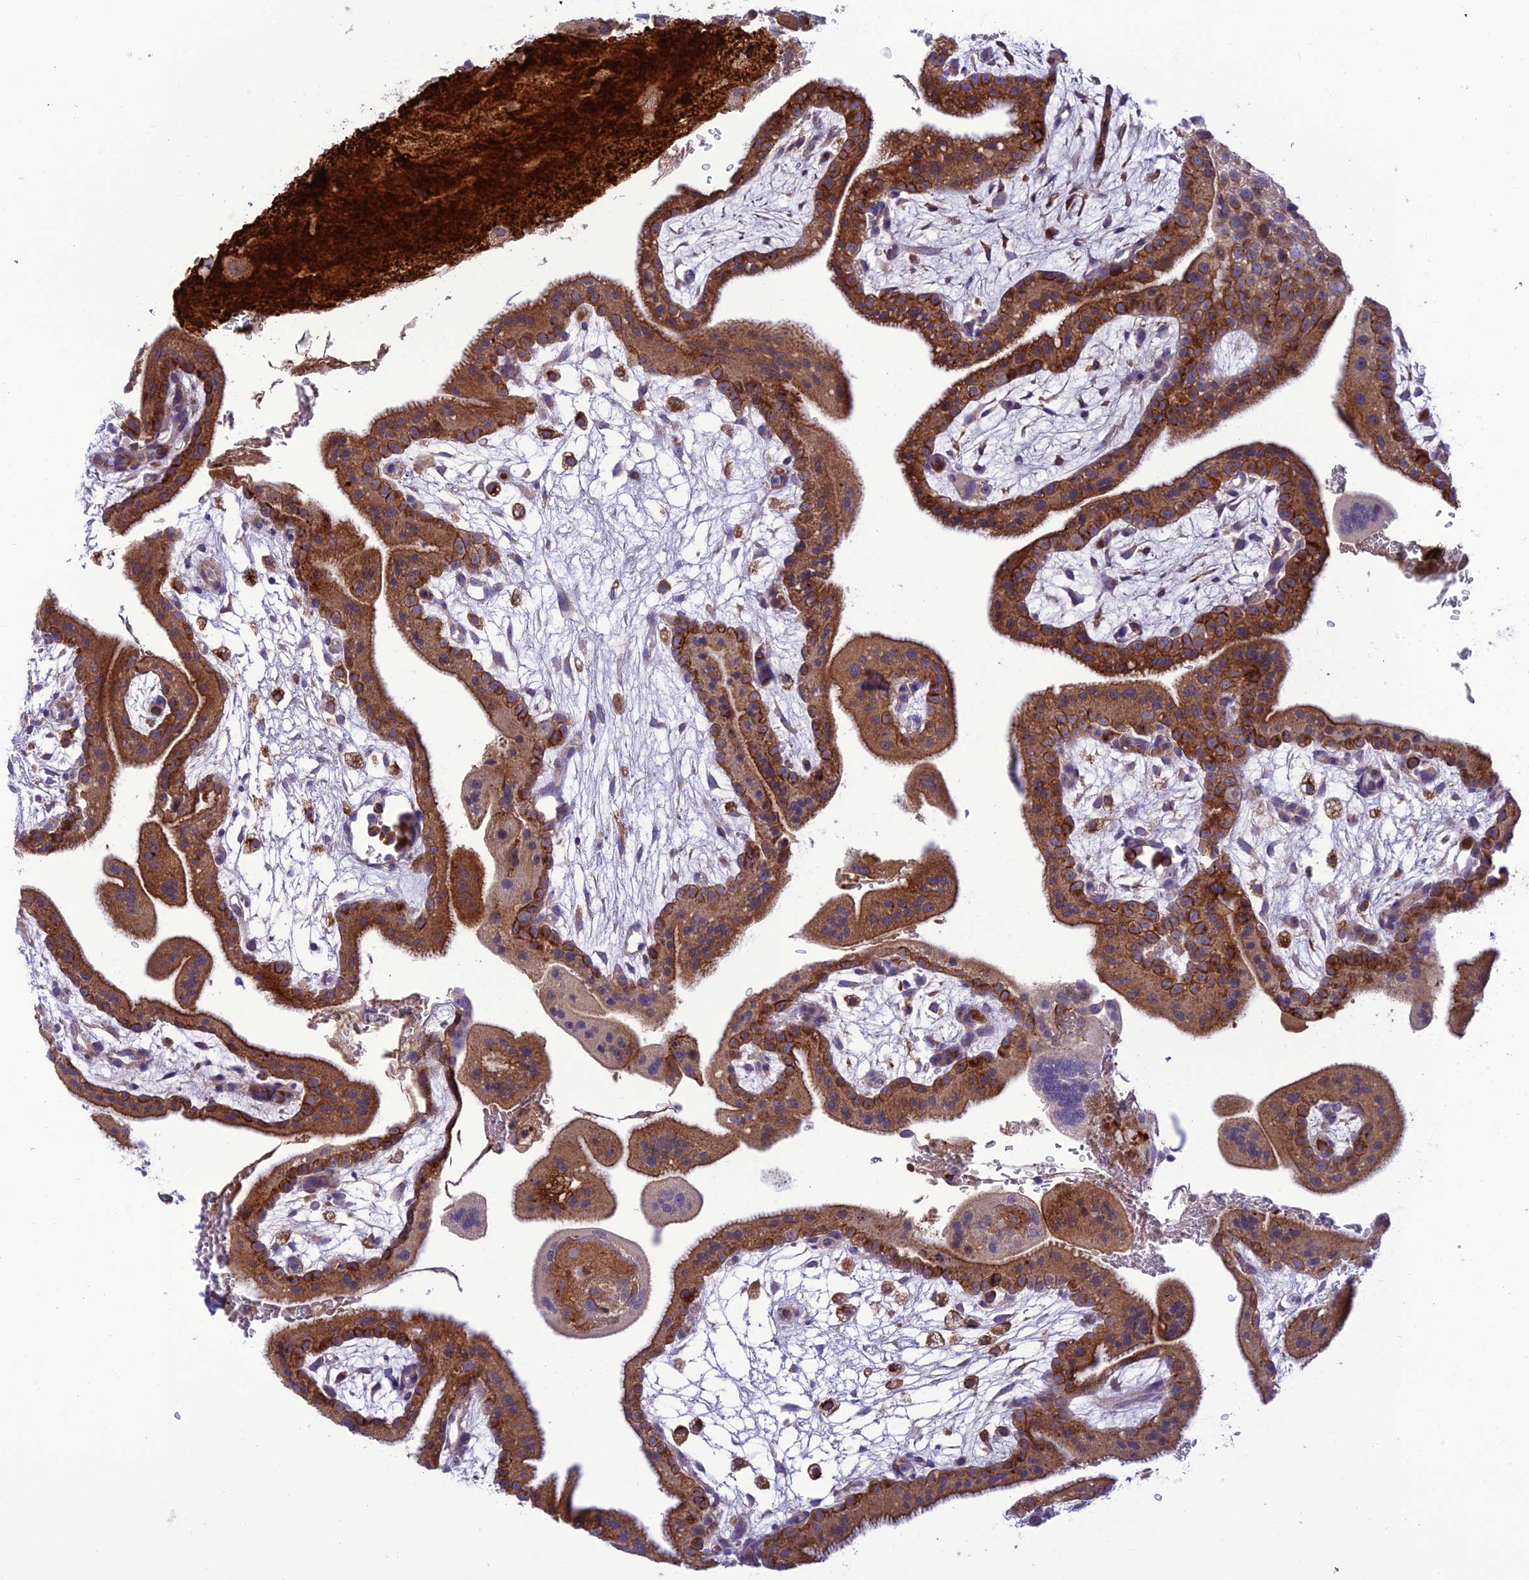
{"staining": {"intensity": "negative", "quantity": "none", "location": "none"}, "tissue": "placenta", "cell_type": "Decidual cells", "image_type": "normal", "snomed": [{"axis": "morphology", "description": "Normal tissue, NOS"}, {"axis": "topography", "description": "Placenta"}], "caption": "IHC image of unremarkable placenta stained for a protein (brown), which shows no staining in decidual cells. (DAB (3,3'-diaminobenzidine) immunohistochemistry (IHC) with hematoxylin counter stain).", "gene": "JMY", "patient": {"sex": "female", "age": 35}}